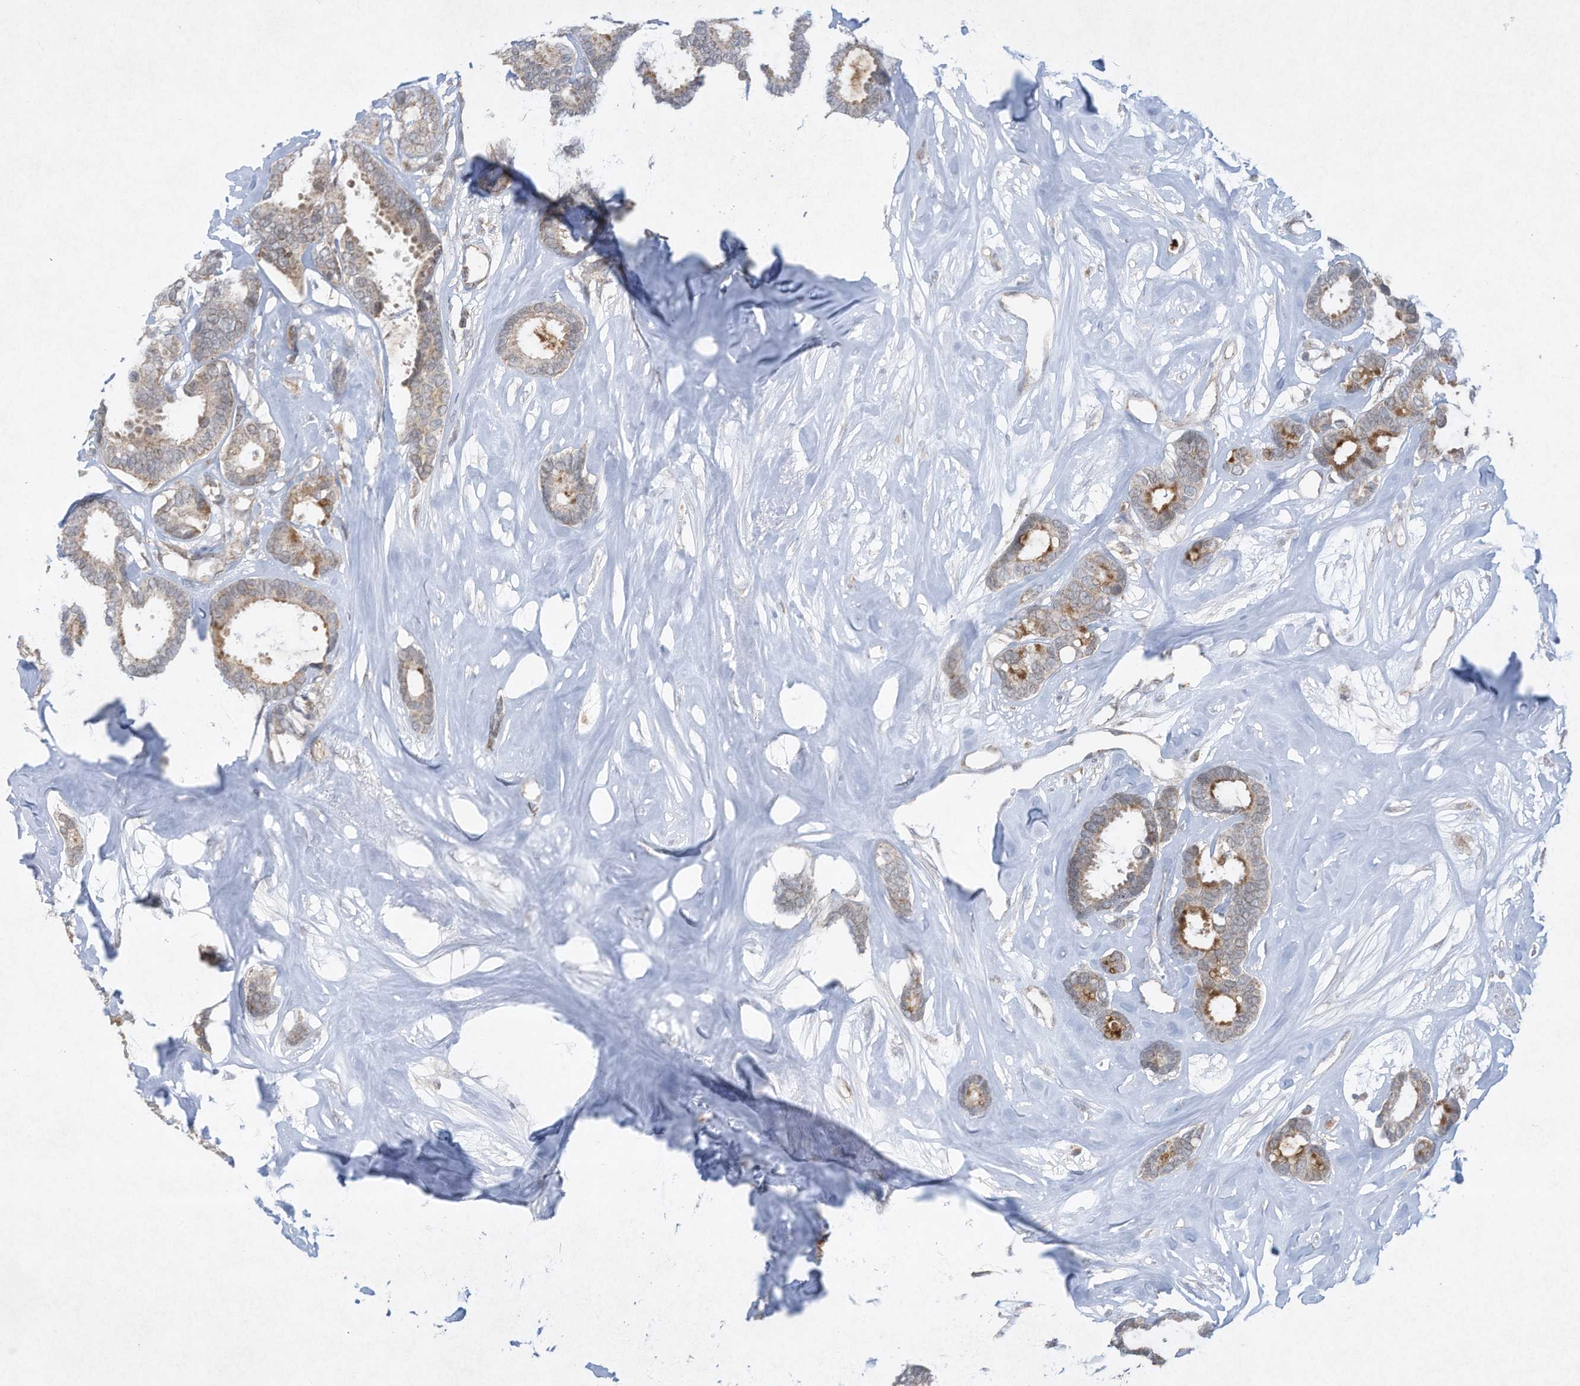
{"staining": {"intensity": "moderate", "quantity": "<25%", "location": "cytoplasmic/membranous"}, "tissue": "breast cancer", "cell_type": "Tumor cells", "image_type": "cancer", "snomed": [{"axis": "morphology", "description": "Duct carcinoma"}, {"axis": "topography", "description": "Breast"}], "caption": "Human breast infiltrating ductal carcinoma stained with a protein marker reveals moderate staining in tumor cells.", "gene": "CHRNA4", "patient": {"sex": "female", "age": 87}}